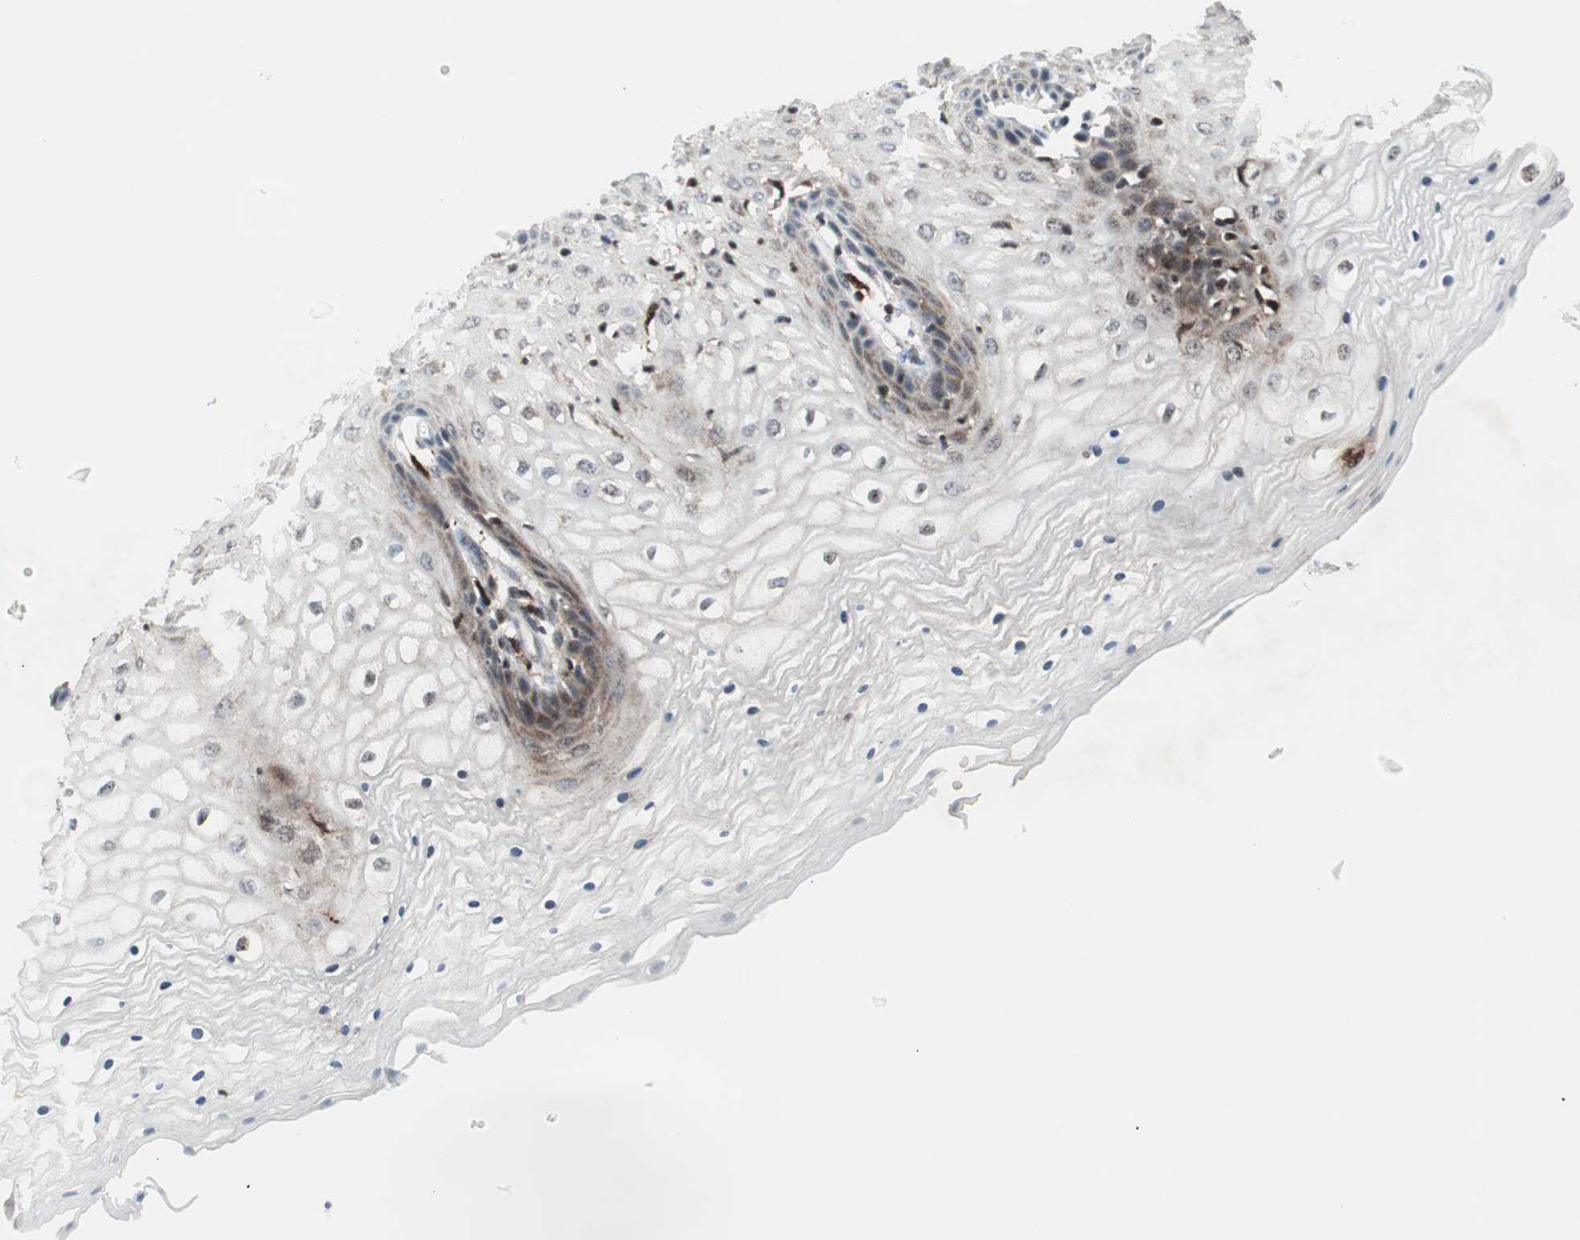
{"staining": {"intensity": "moderate", "quantity": "<25%", "location": "cytoplasmic/membranous"}, "tissue": "vagina", "cell_type": "Squamous epithelial cells", "image_type": "normal", "snomed": [{"axis": "morphology", "description": "Normal tissue, NOS"}, {"axis": "topography", "description": "Vagina"}], "caption": "Immunohistochemical staining of unremarkable human vagina exhibits <25% levels of moderate cytoplasmic/membranous protein staining in approximately <25% of squamous epithelial cells.", "gene": "RGS10", "patient": {"sex": "female", "age": 34}}